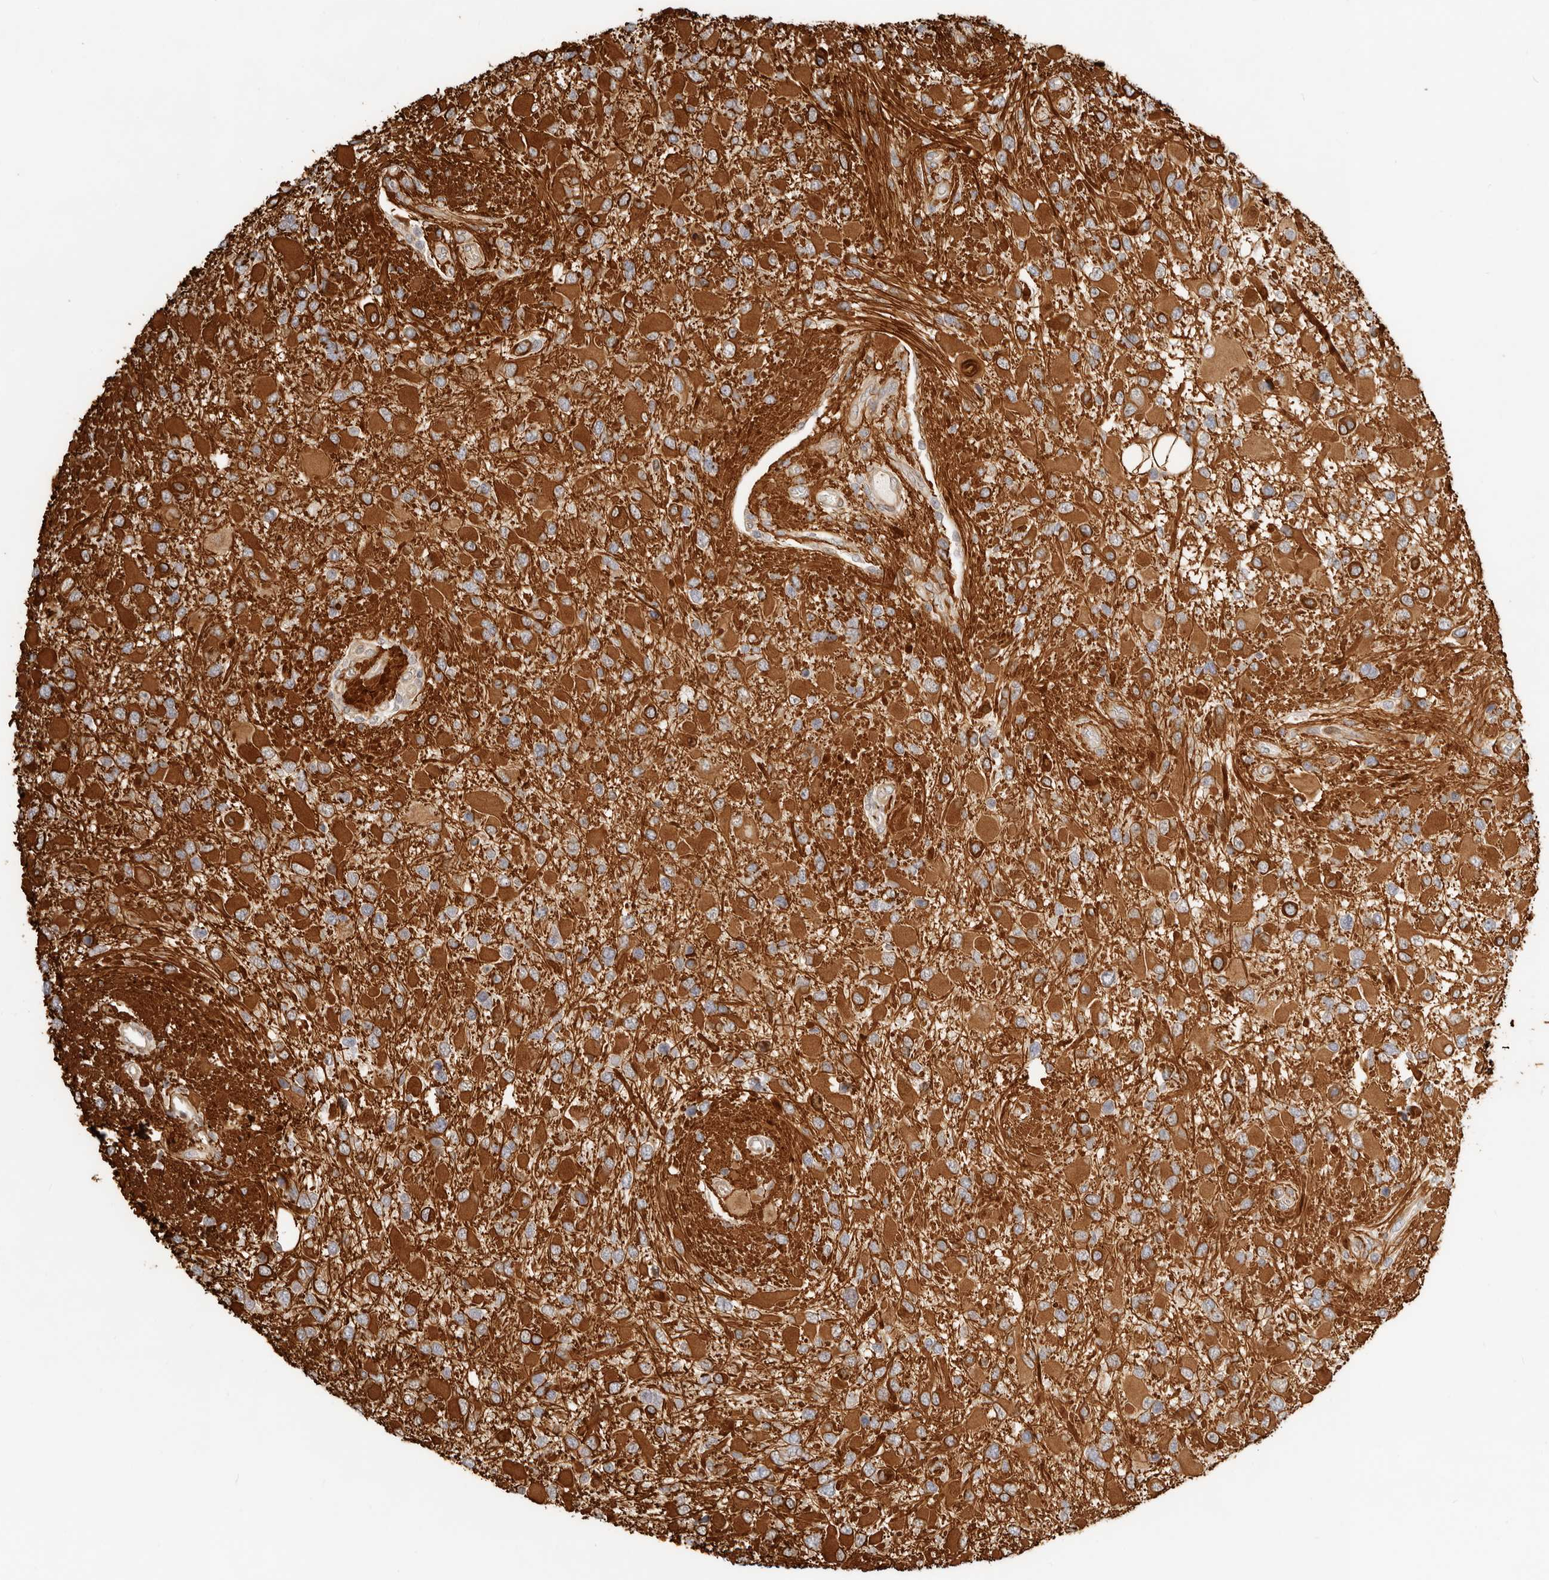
{"staining": {"intensity": "strong", "quantity": ">75%", "location": "cytoplasmic/membranous"}, "tissue": "glioma", "cell_type": "Tumor cells", "image_type": "cancer", "snomed": [{"axis": "morphology", "description": "Glioma, malignant, High grade"}, {"axis": "topography", "description": "Brain"}], "caption": "This is an image of immunohistochemistry staining of malignant high-grade glioma, which shows strong staining in the cytoplasmic/membranous of tumor cells.", "gene": "TUFT1", "patient": {"sex": "male", "age": 53}}